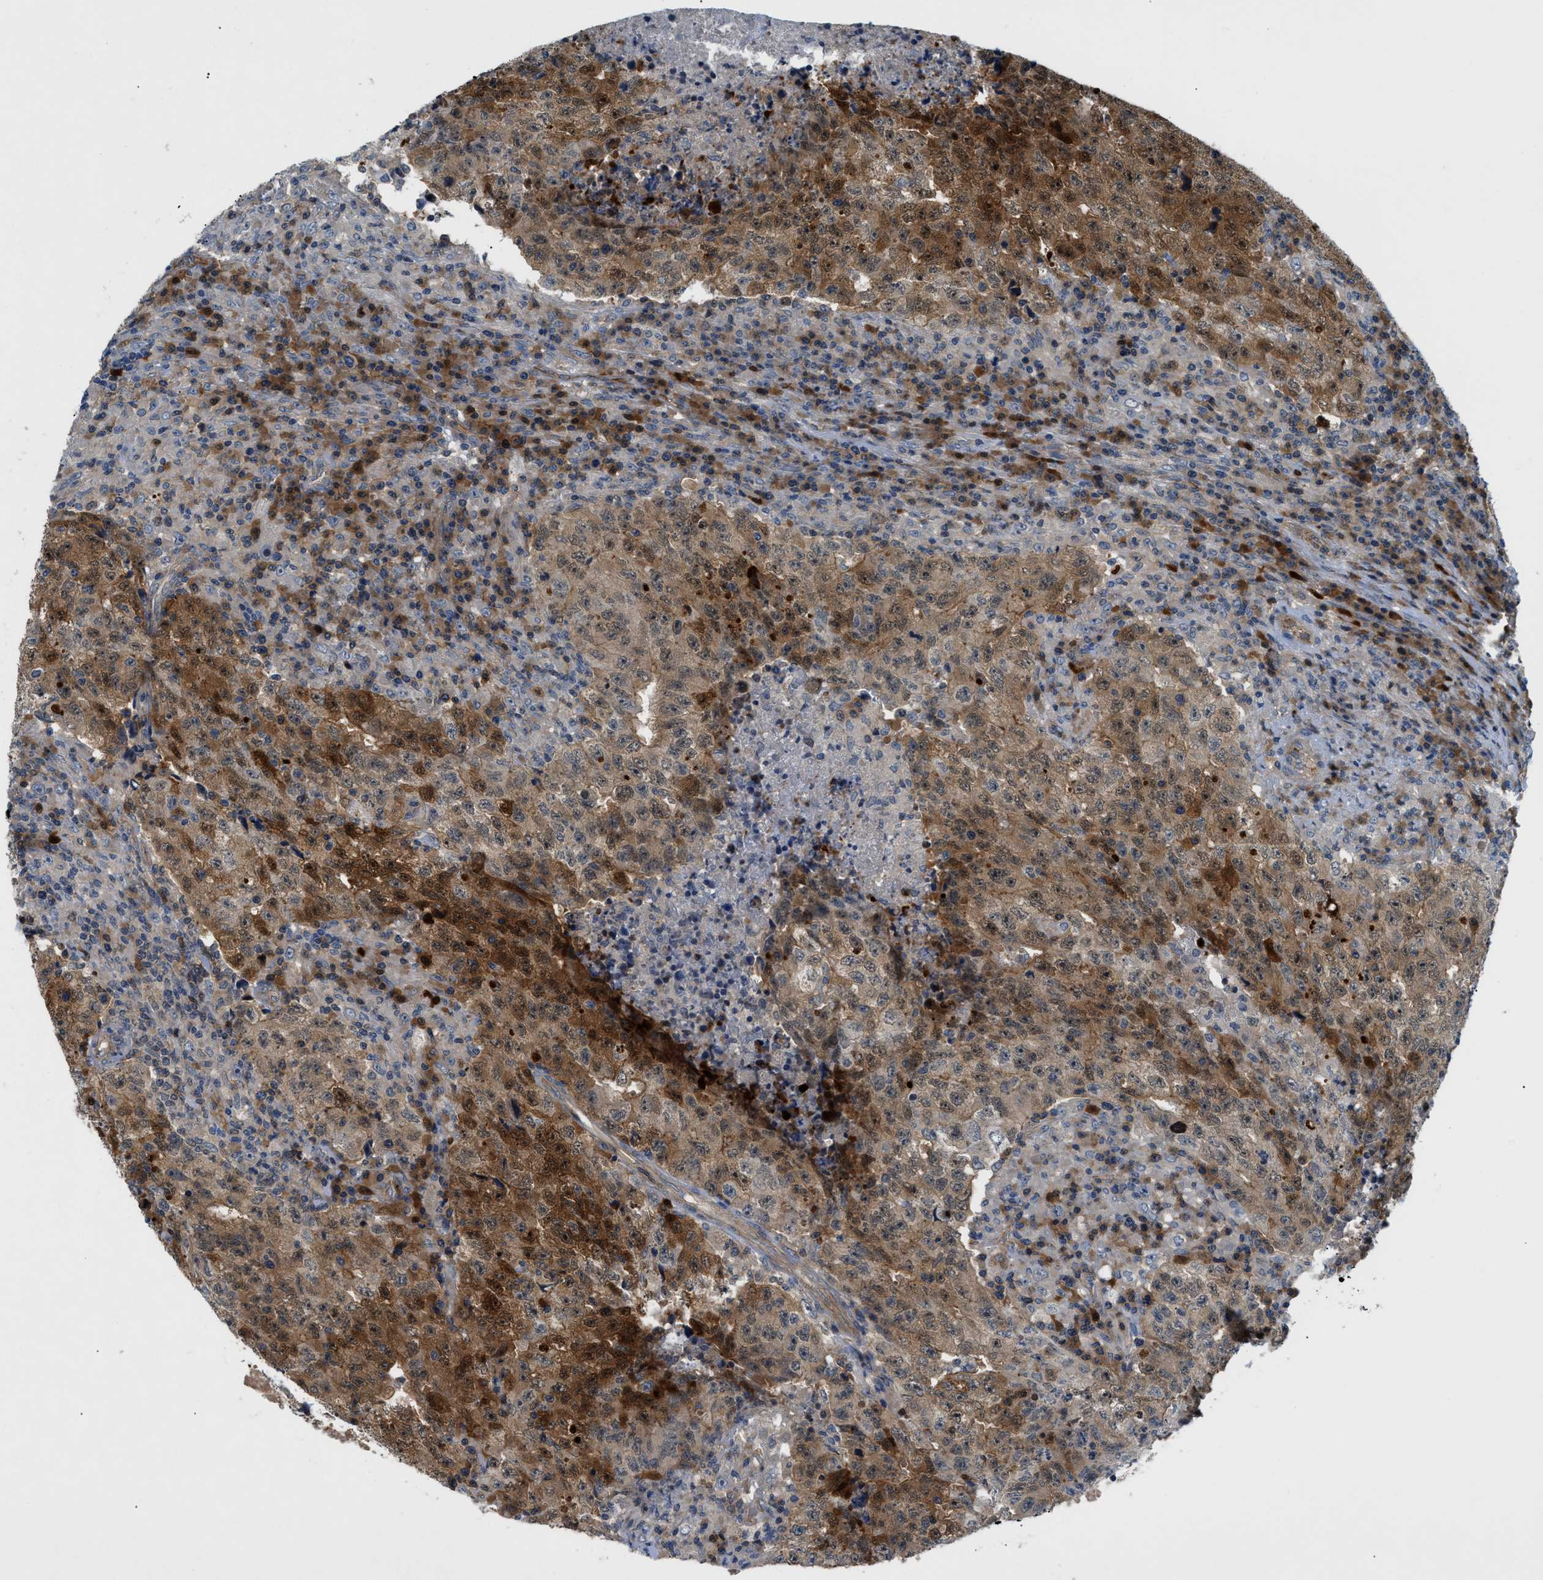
{"staining": {"intensity": "moderate", "quantity": ">75%", "location": "cytoplasmic/membranous,nuclear"}, "tissue": "testis cancer", "cell_type": "Tumor cells", "image_type": "cancer", "snomed": [{"axis": "morphology", "description": "Necrosis, NOS"}, {"axis": "morphology", "description": "Carcinoma, Embryonal, NOS"}, {"axis": "topography", "description": "Testis"}], "caption": "A micrograph of human testis cancer stained for a protein reveals moderate cytoplasmic/membranous and nuclear brown staining in tumor cells.", "gene": "TRAK2", "patient": {"sex": "male", "age": 19}}